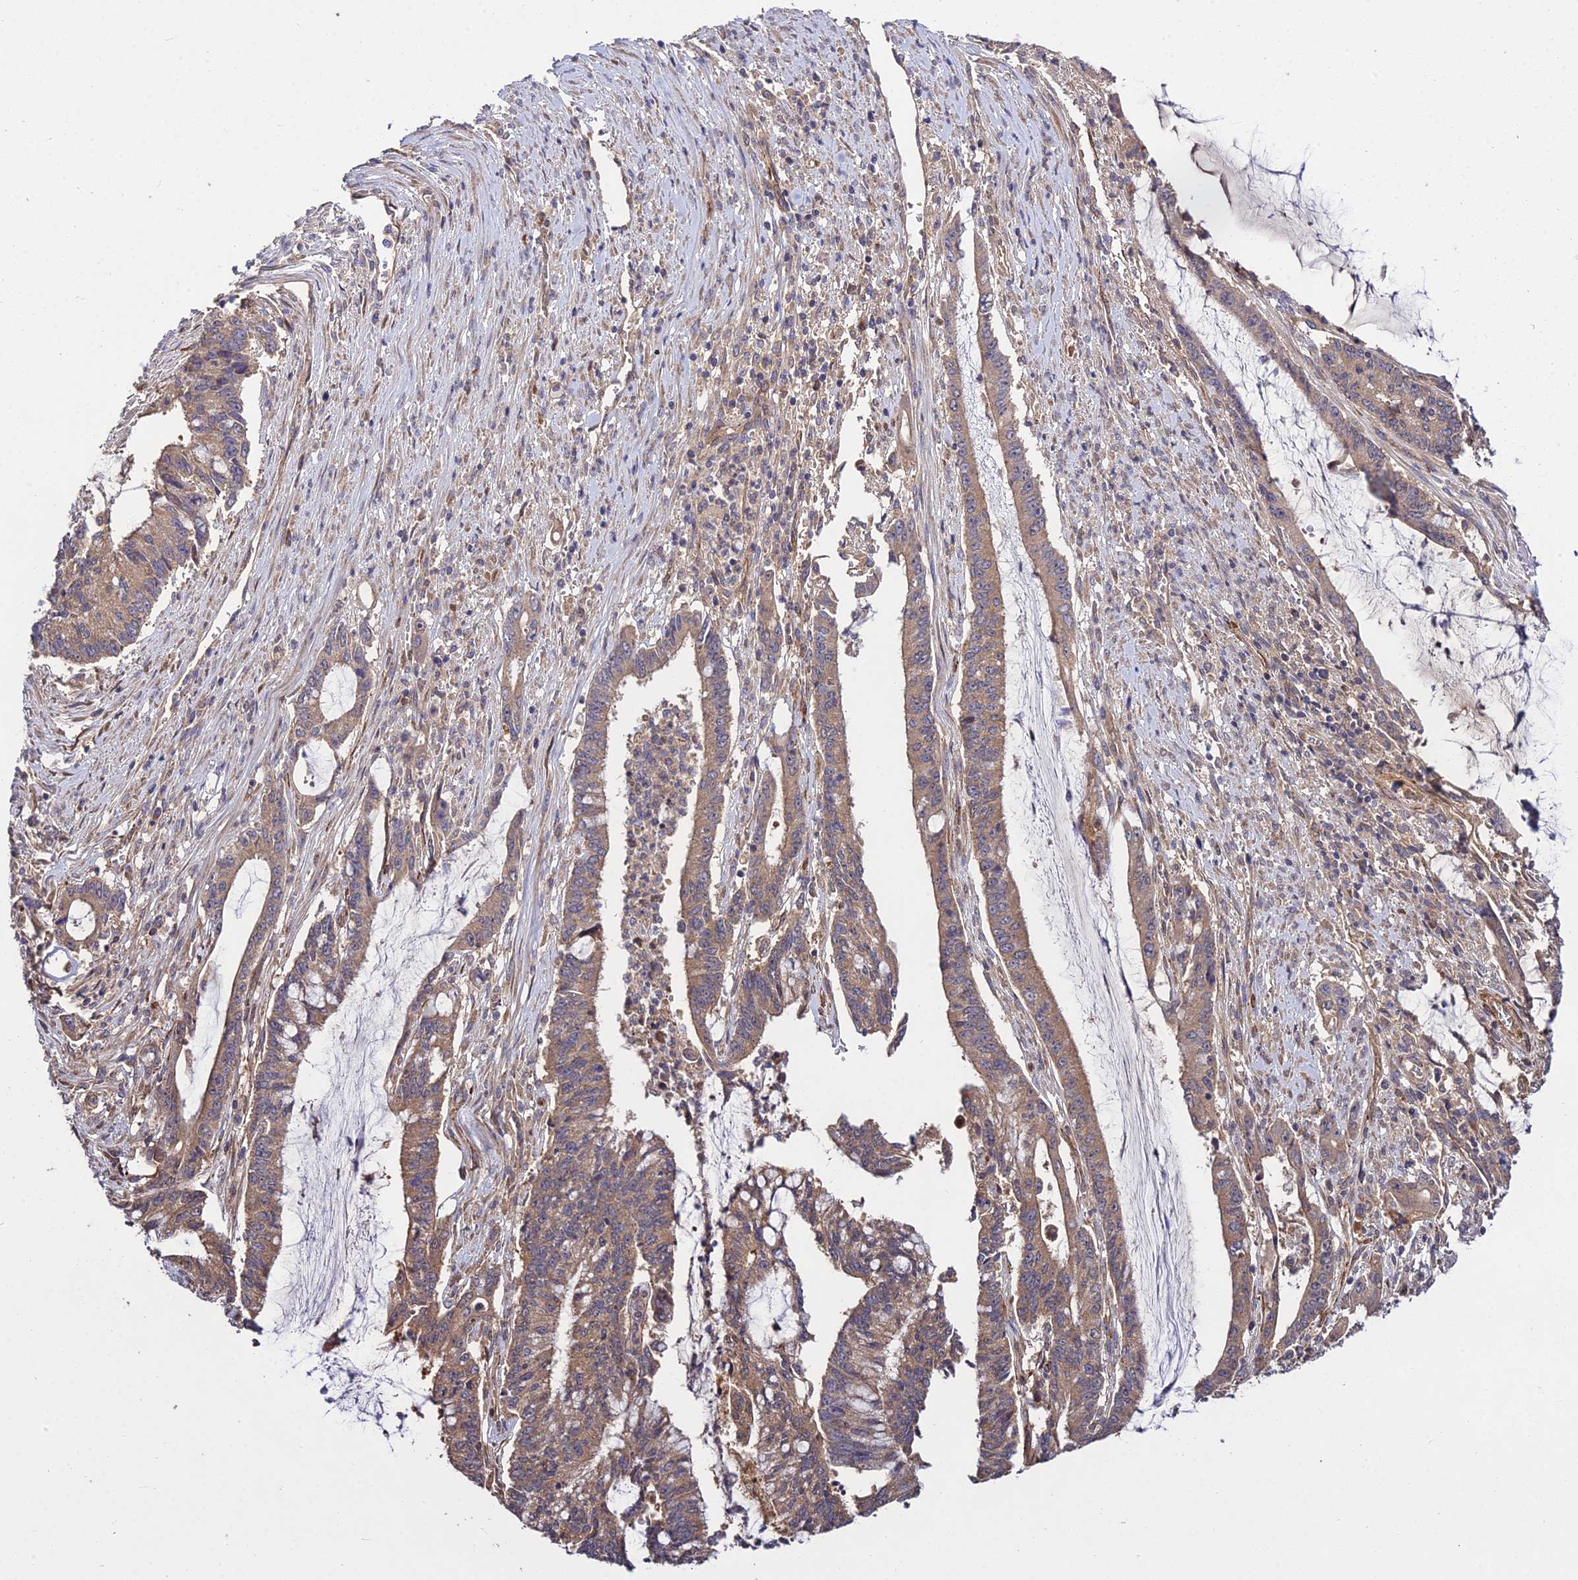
{"staining": {"intensity": "moderate", "quantity": "25%-75%", "location": "cytoplasmic/membranous"}, "tissue": "pancreatic cancer", "cell_type": "Tumor cells", "image_type": "cancer", "snomed": [{"axis": "morphology", "description": "Adenocarcinoma, NOS"}, {"axis": "topography", "description": "Pancreas"}], "caption": "Tumor cells demonstrate medium levels of moderate cytoplasmic/membranous staining in about 25%-75% of cells in human pancreatic cancer (adenocarcinoma).", "gene": "GRTP1", "patient": {"sex": "female", "age": 50}}